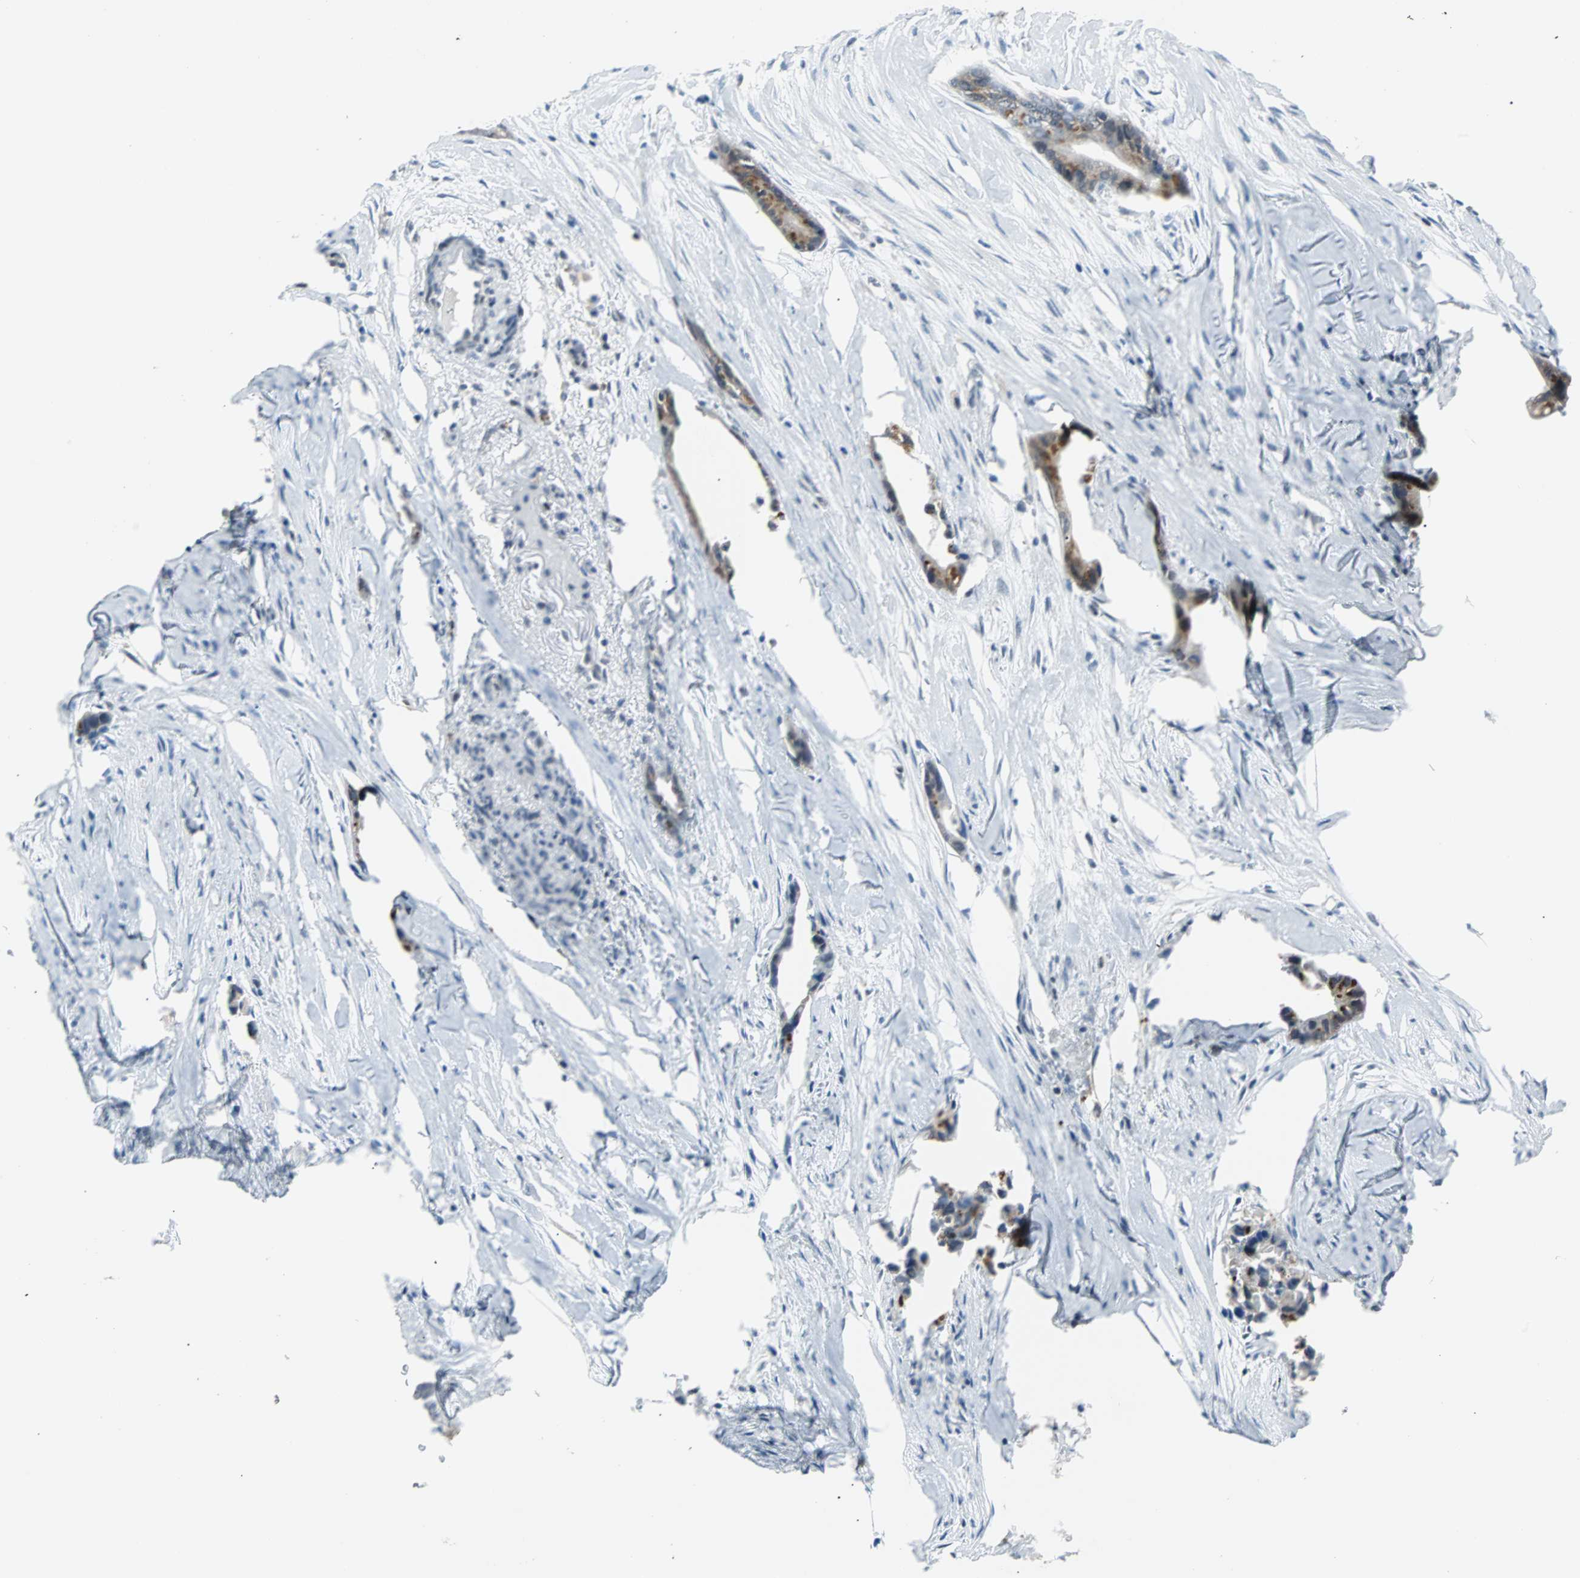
{"staining": {"intensity": "moderate", "quantity": ">75%", "location": "cytoplasmic/membranous"}, "tissue": "liver cancer", "cell_type": "Tumor cells", "image_type": "cancer", "snomed": [{"axis": "morphology", "description": "Cholangiocarcinoma"}, {"axis": "topography", "description": "Liver"}], "caption": "IHC histopathology image of human liver cancer stained for a protein (brown), which reveals medium levels of moderate cytoplasmic/membranous positivity in about >75% of tumor cells.", "gene": "USP28", "patient": {"sex": "female", "age": 55}}